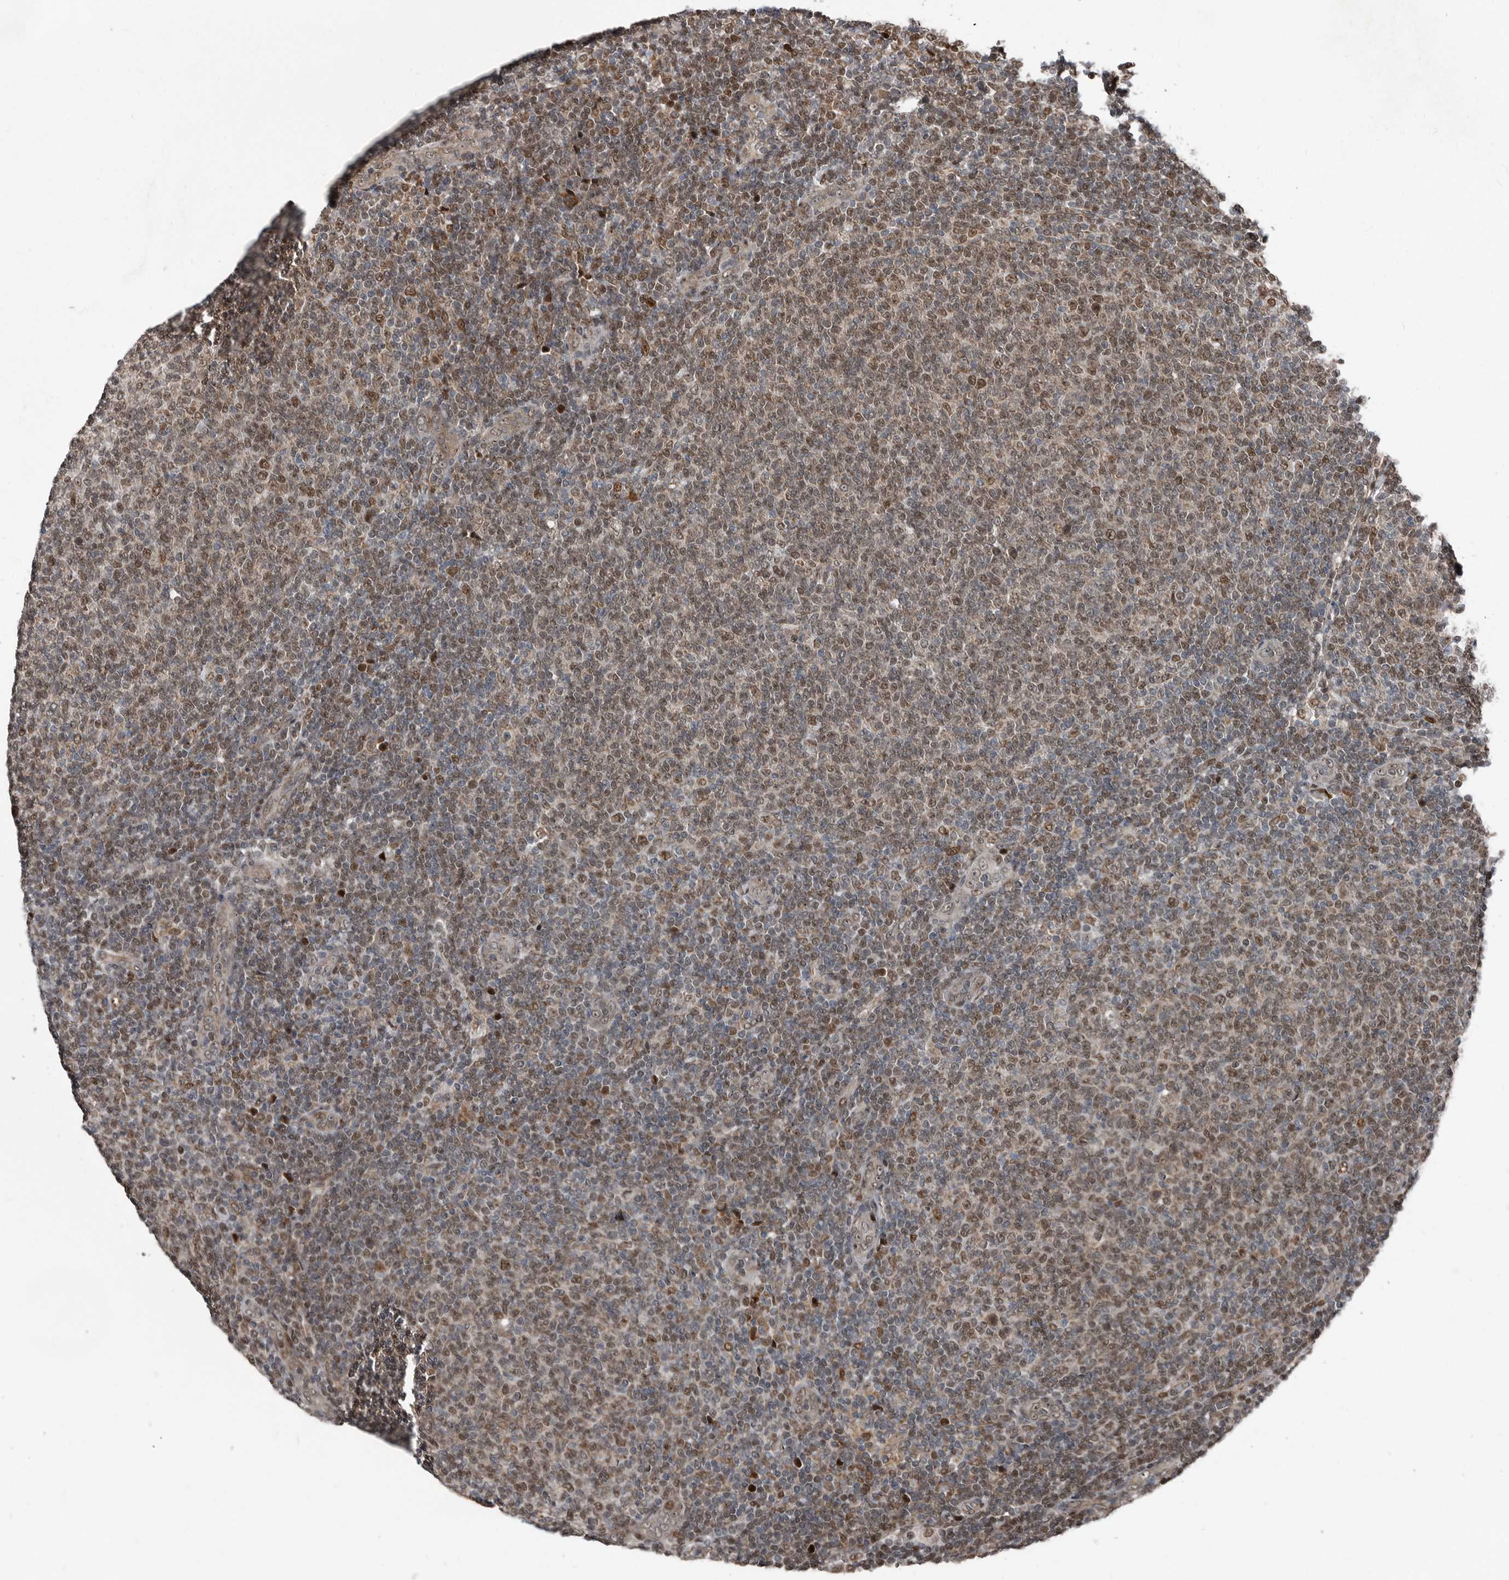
{"staining": {"intensity": "weak", "quantity": "25%-75%", "location": "nuclear"}, "tissue": "lymphoma", "cell_type": "Tumor cells", "image_type": "cancer", "snomed": [{"axis": "morphology", "description": "Malignant lymphoma, non-Hodgkin's type, Low grade"}, {"axis": "topography", "description": "Lymph node"}], "caption": "Weak nuclear expression is identified in about 25%-75% of tumor cells in malignant lymphoma, non-Hodgkin's type (low-grade). The staining was performed using DAB, with brown indicating positive protein expression. Nuclei are stained blue with hematoxylin.", "gene": "CHD1L", "patient": {"sex": "male", "age": 66}}